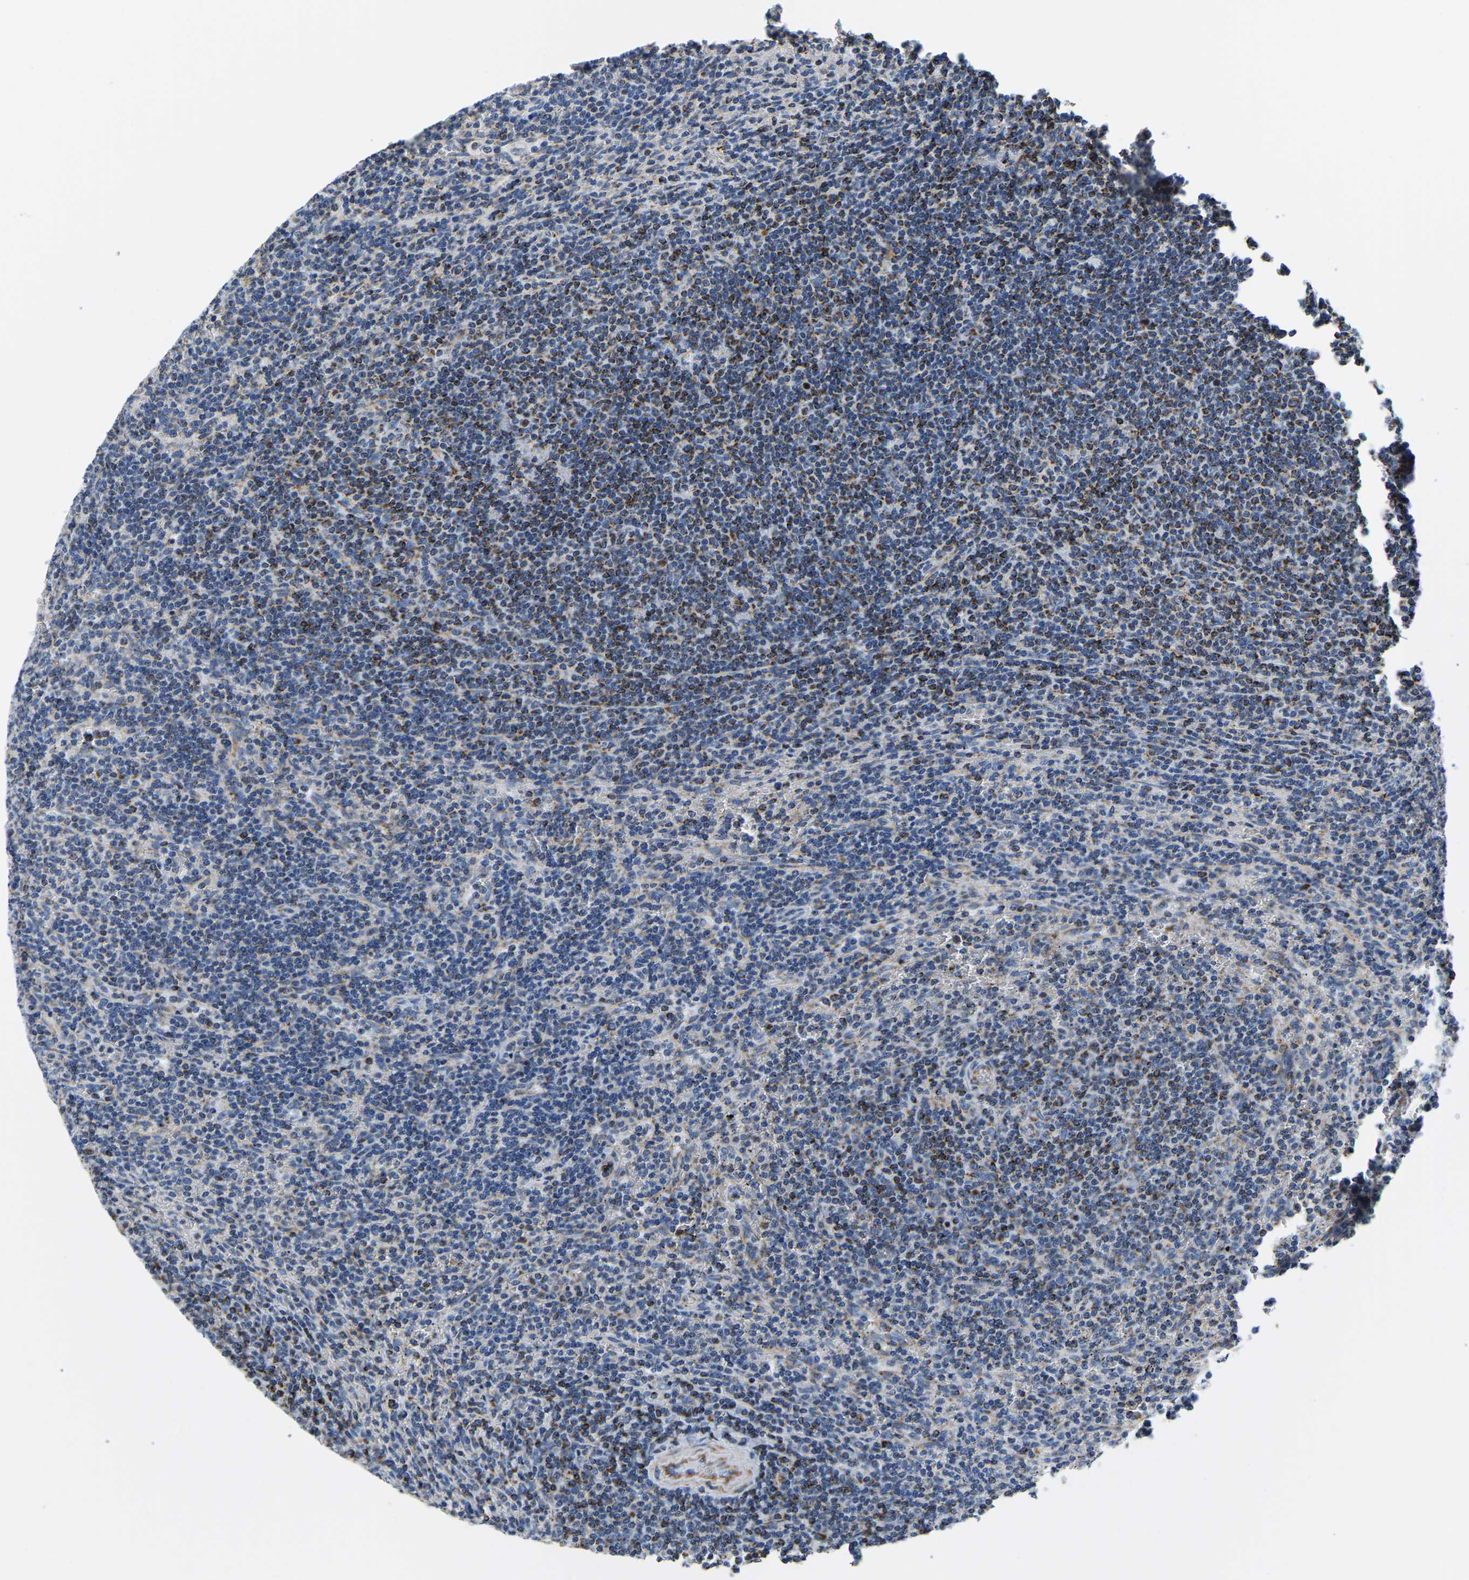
{"staining": {"intensity": "moderate", "quantity": "<25%", "location": "cytoplasmic/membranous"}, "tissue": "lymphoma", "cell_type": "Tumor cells", "image_type": "cancer", "snomed": [{"axis": "morphology", "description": "Malignant lymphoma, non-Hodgkin's type, Low grade"}, {"axis": "topography", "description": "Spleen"}], "caption": "Lymphoma tissue demonstrates moderate cytoplasmic/membranous staining in approximately <25% of tumor cells, visualized by immunohistochemistry.", "gene": "SFXN1", "patient": {"sex": "female", "age": 50}}